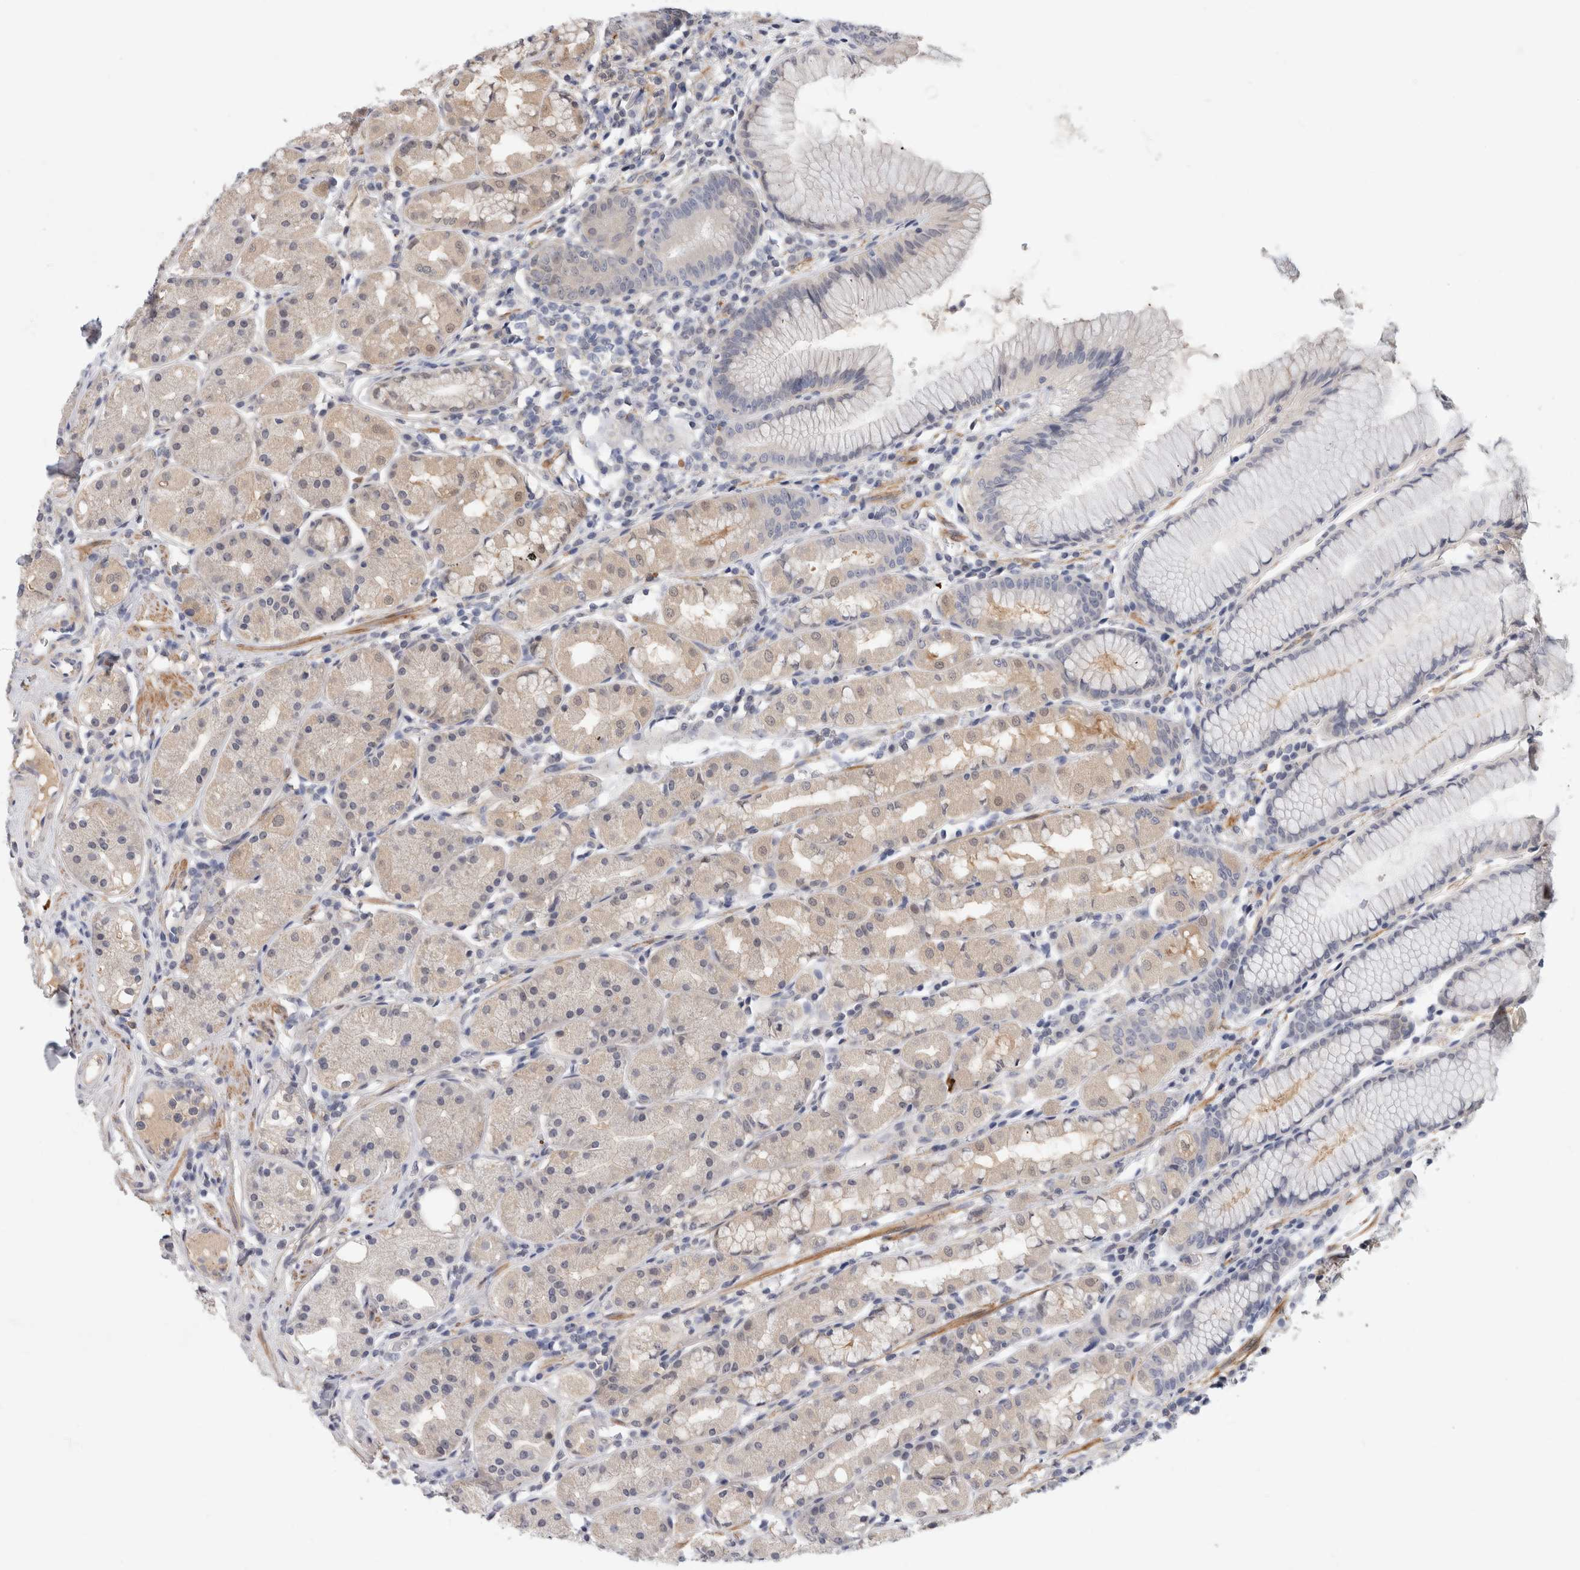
{"staining": {"intensity": "weak", "quantity": "<25%", "location": "cytoplasmic/membranous"}, "tissue": "stomach", "cell_type": "Glandular cells", "image_type": "normal", "snomed": [{"axis": "morphology", "description": "Normal tissue, NOS"}, {"axis": "topography", "description": "Stomach, lower"}], "caption": "An IHC histopathology image of unremarkable stomach is shown. There is no staining in glandular cells of stomach.", "gene": "PGM1", "patient": {"sex": "female", "age": 56}}